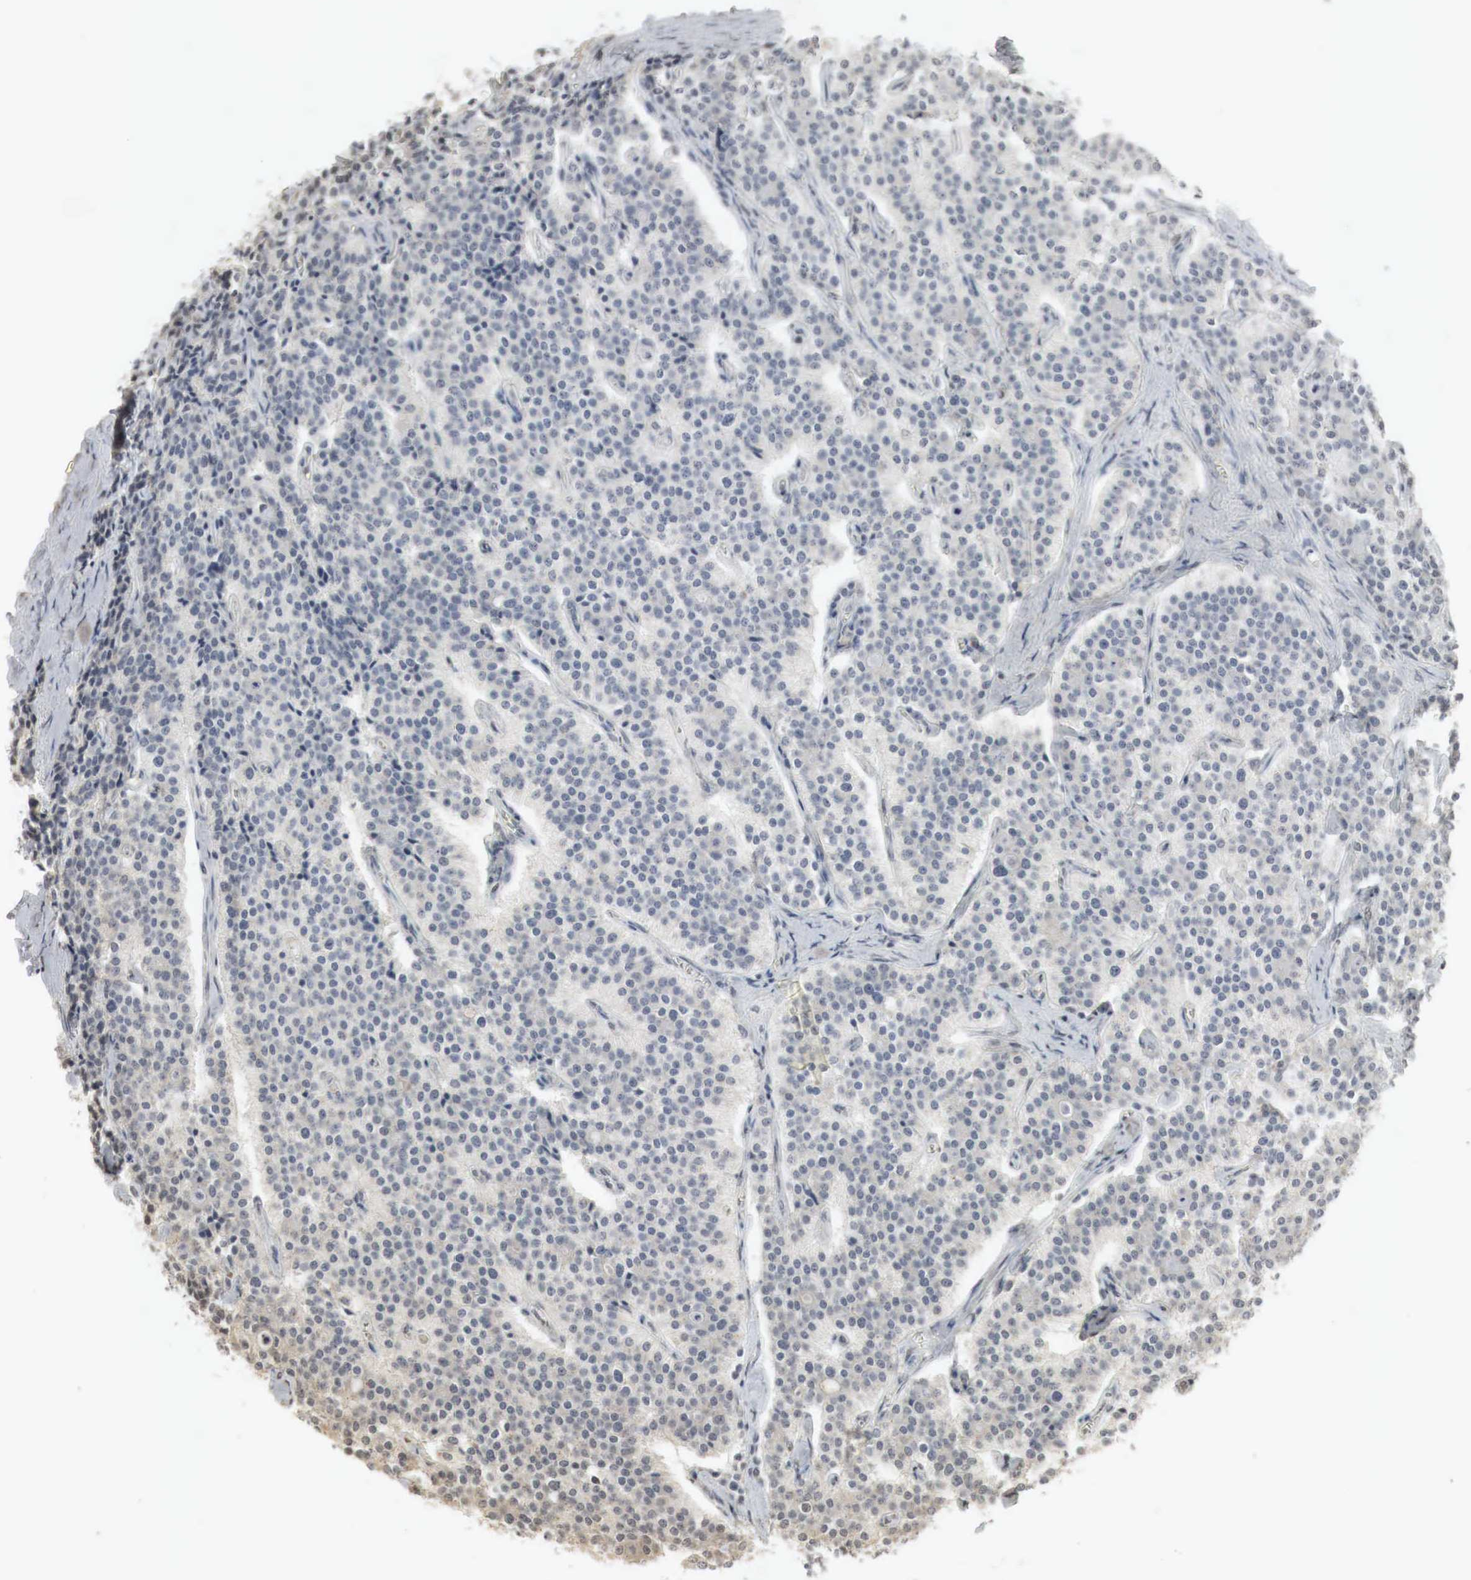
{"staining": {"intensity": "negative", "quantity": "none", "location": "none"}, "tissue": "carcinoid", "cell_type": "Tumor cells", "image_type": "cancer", "snomed": [{"axis": "morphology", "description": "Carcinoid, malignant, NOS"}, {"axis": "topography", "description": "Small intestine"}], "caption": "Protein analysis of carcinoid demonstrates no significant positivity in tumor cells.", "gene": "ERBB4", "patient": {"sex": "male", "age": 63}}